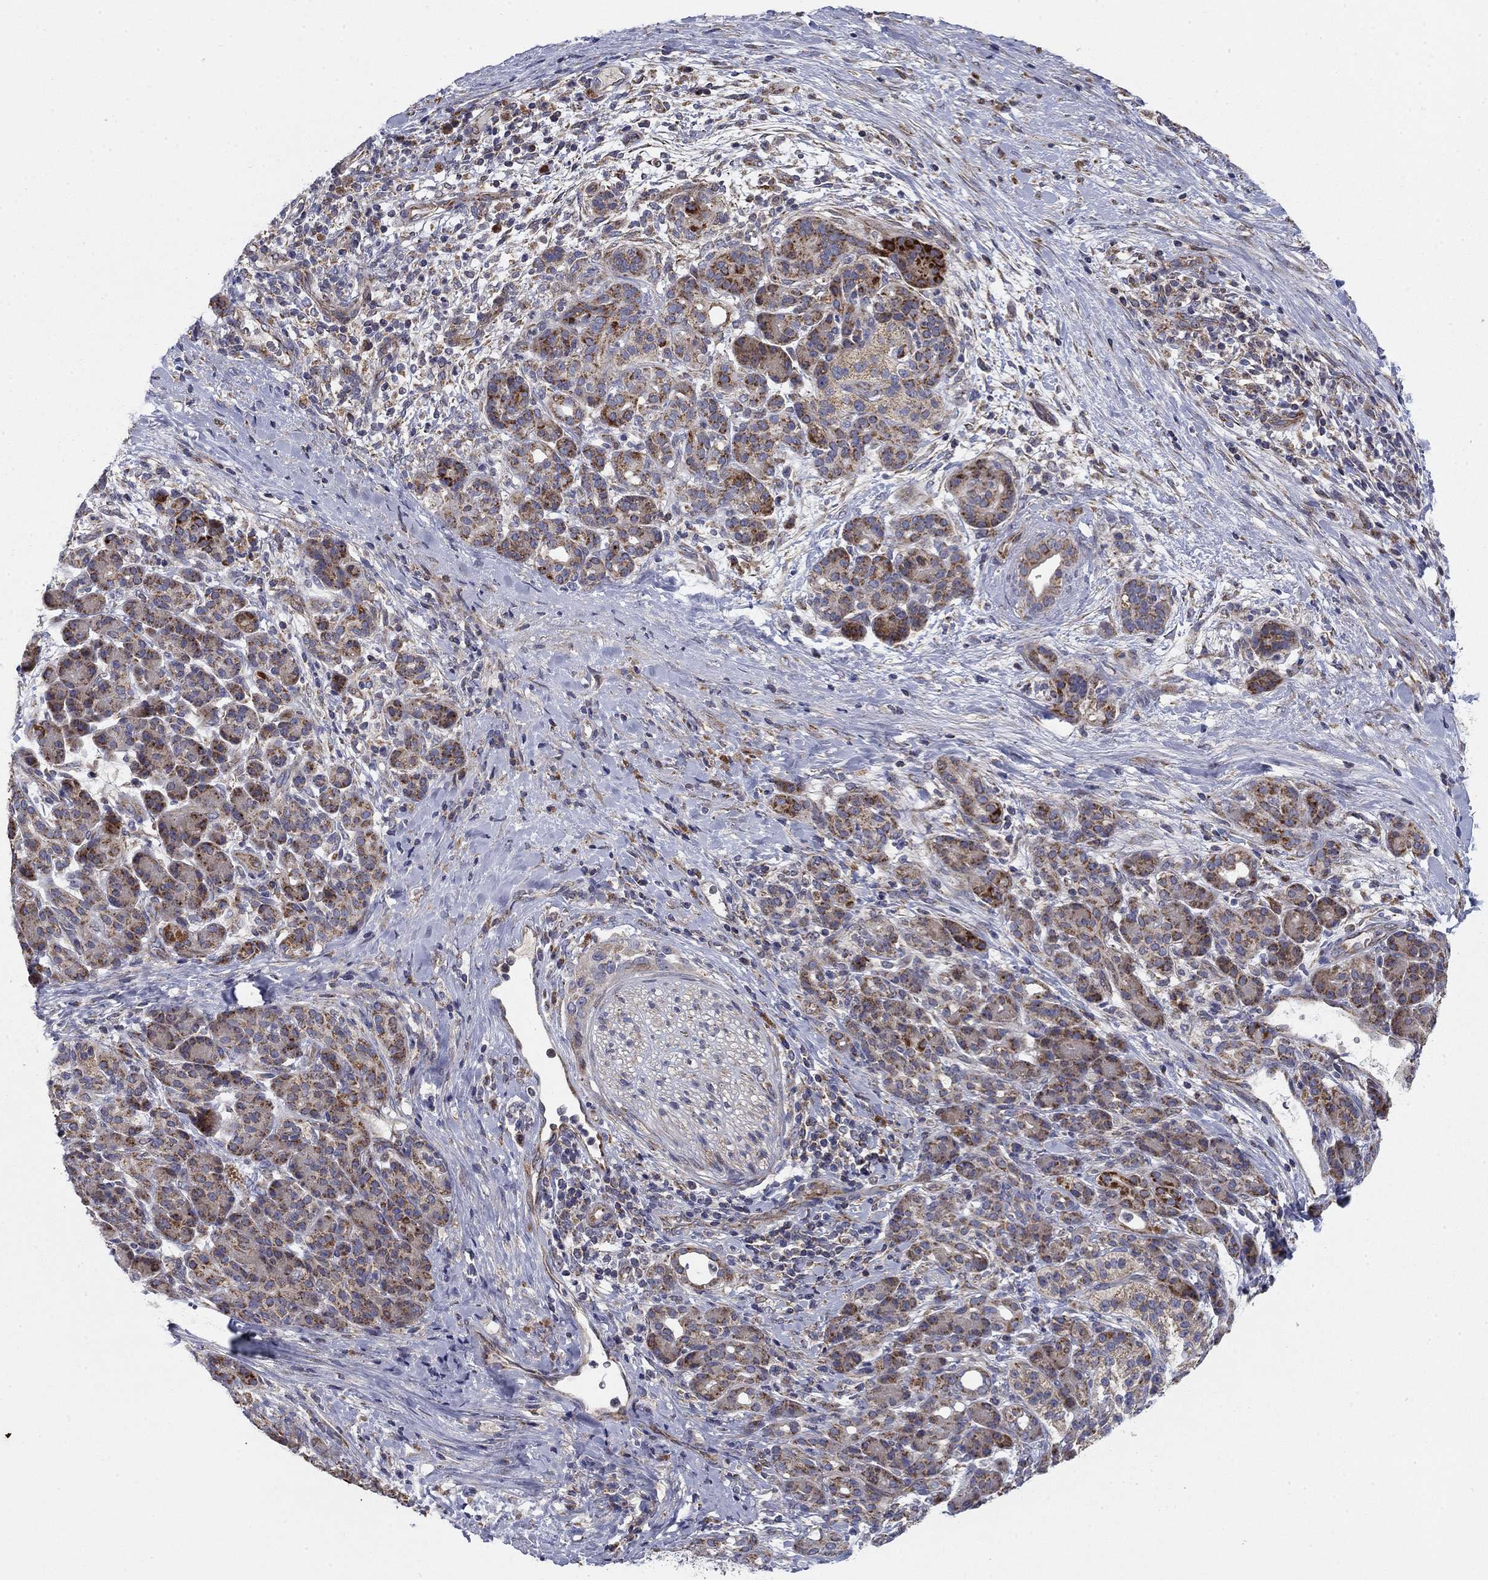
{"staining": {"intensity": "strong", "quantity": "25%-75%", "location": "cytoplasmic/membranous"}, "tissue": "pancreatic cancer", "cell_type": "Tumor cells", "image_type": "cancer", "snomed": [{"axis": "morphology", "description": "Adenocarcinoma, NOS"}, {"axis": "topography", "description": "Pancreas"}], "caption": "Adenocarcinoma (pancreatic) was stained to show a protein in brown. There is high levels of strong cytoplasmic/membranous staining in approximately 25%-75% of tumor cells. Using DAB (3,3'-diaminobenzidine) (brown) and hematoxylin (blue) stains, captured at high magnification using brightfield microscopy.", "gene": "MMAA", "patient": {"sex": "male", "age": 44}}